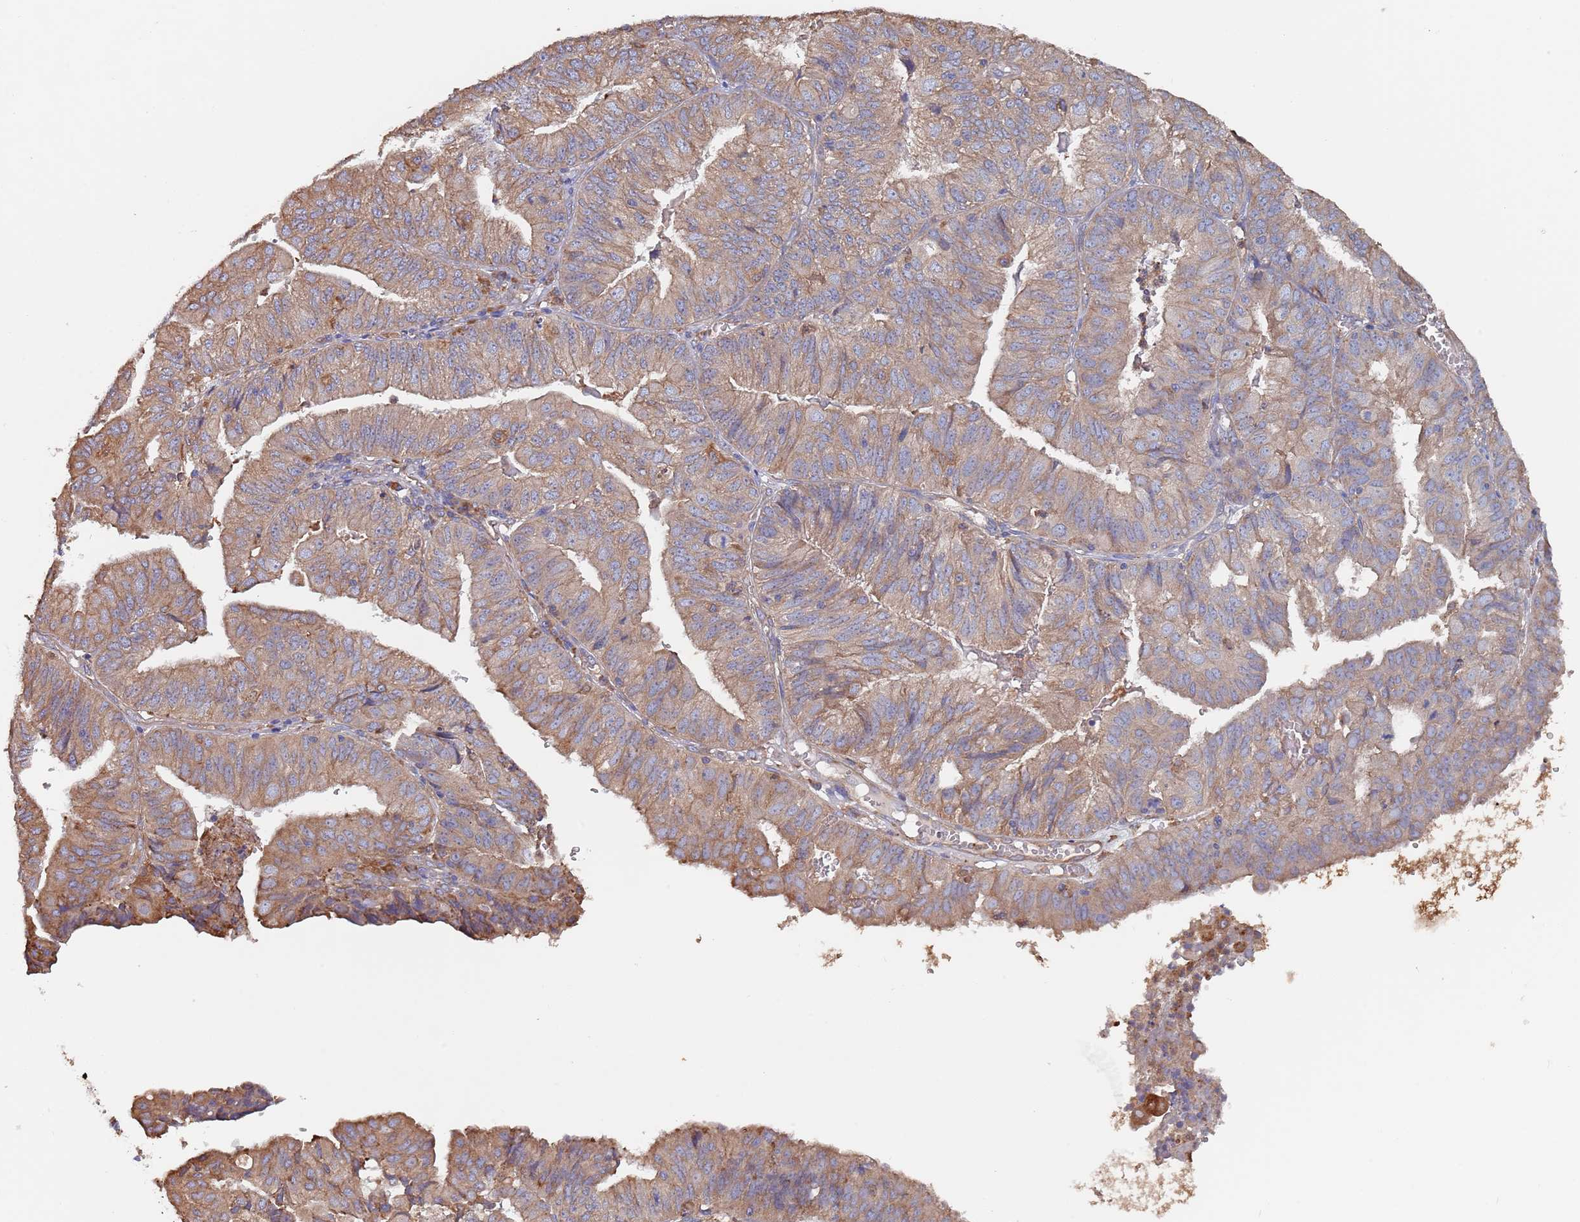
{"staining": {"intensity": "moderate", "quantity": "25%-75%", "location": "cytoplasmic/membranous"}, "tissue": "endometrial cancer", "cell_type": "Tumor cells", "image_type": "cancer", "snomed": [{"axis": "morphology", "description": "Adenocarcinoma, NOS"}, {"axis": "topography", "description": "Endometrium"}], "caption": "The histopathology image exhibits a brown stain indicating the presence of a protein in the cytoplasmic/membranous of tumor cells in endometrial adenocarcinoma. (DAB (3,3'-diaminobenzidine) IHC with brightfield microscopy, high magnification).", "gene": "DCUN1D3", "patient": {"sex": "female", "age": 56}}